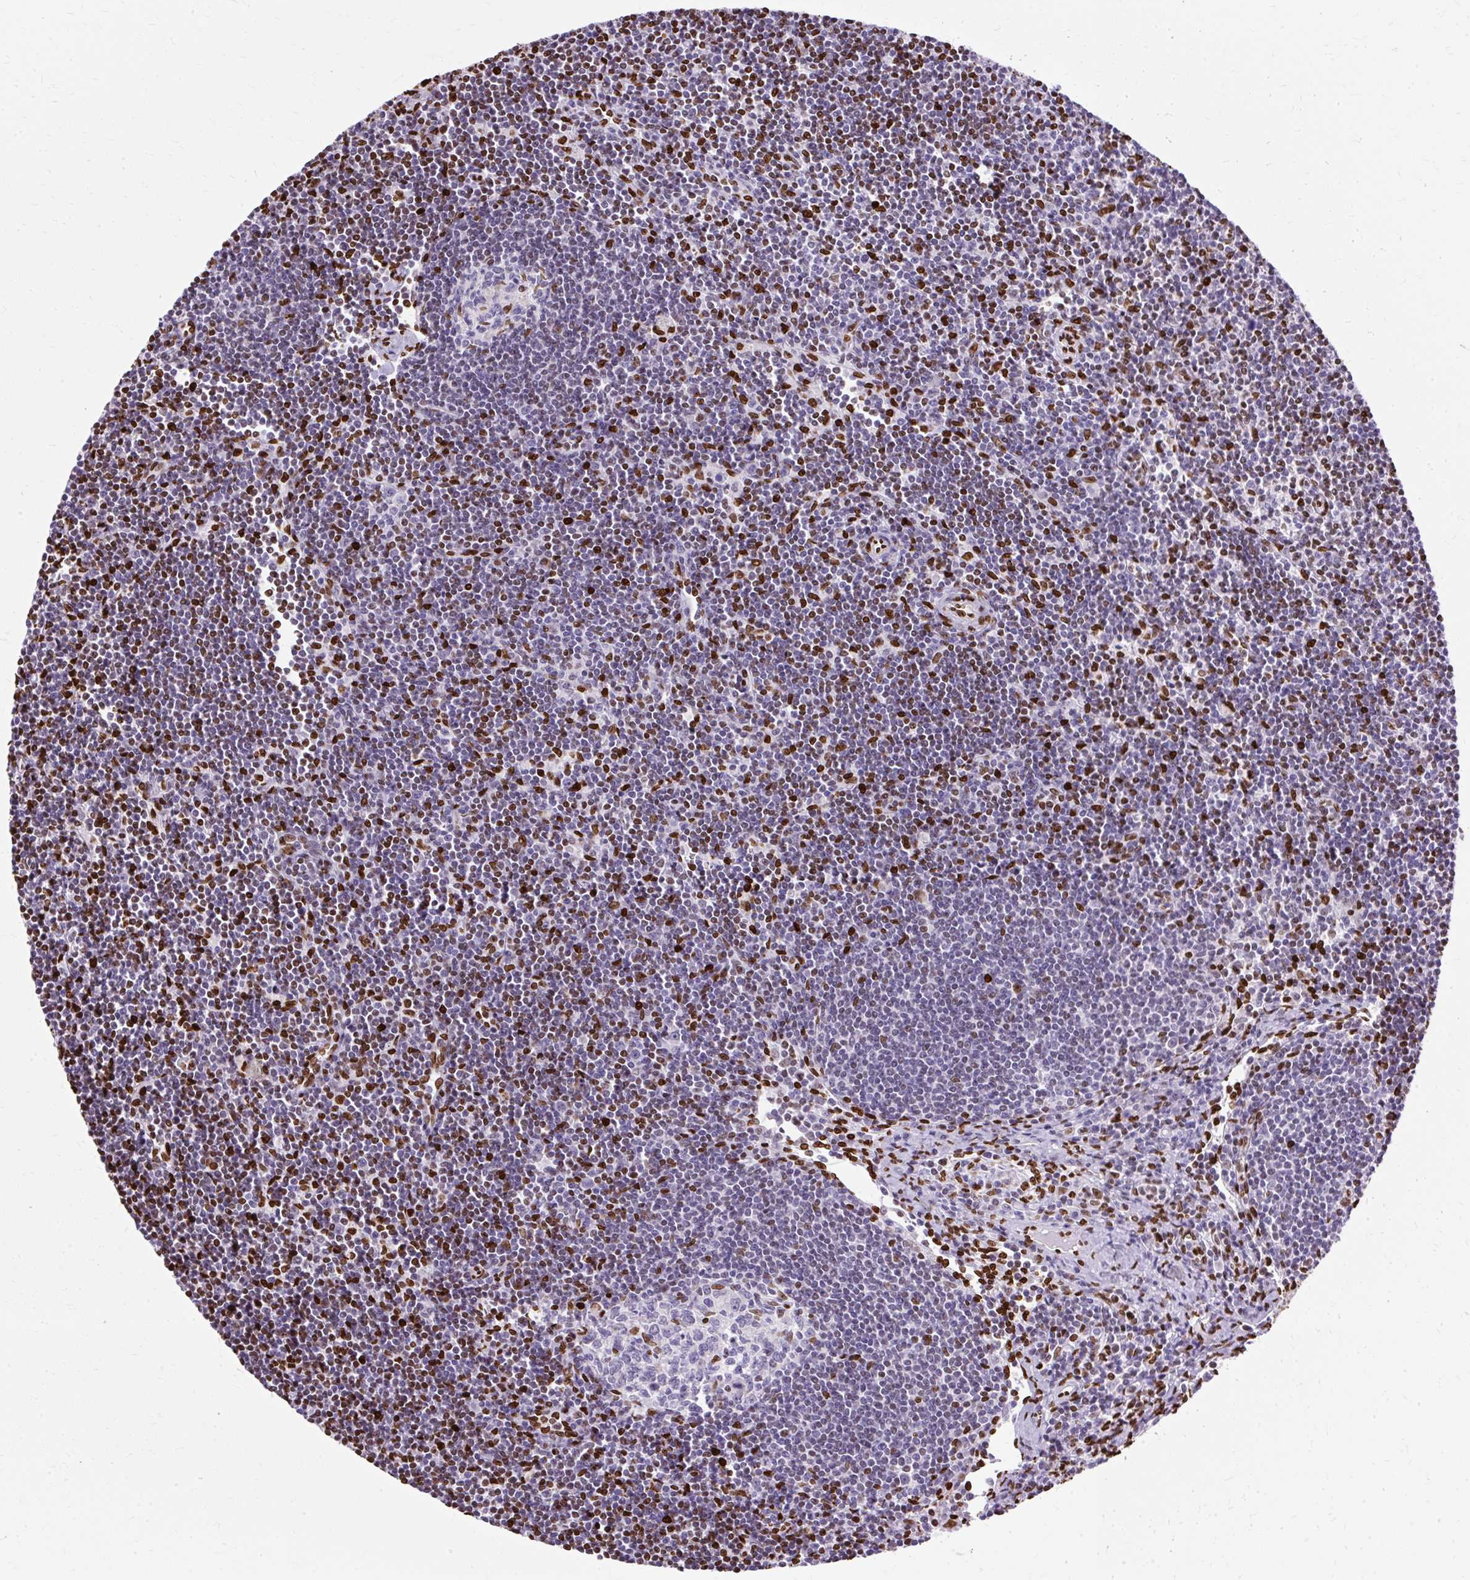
{"staining": {"intensity": "moderate", "quantity": "<25%", "location": "nuclear"}, "tissue": "lymph node", "cell_type": "Germinal center cells", "image_type": "normal", "snomed": [{"axis": "morphology", "description": "Normal tissue, NOS"}, {"axis": "topography", "description": "Lymph node"}], "caption": "This micrograph shows IHC staining of benign human lymph node, with low moderate nuclear positivity in approximately <25% of germinal center cells.", "gene": "TMEM184C", "patient": {"sex": "female", "age": 29}}